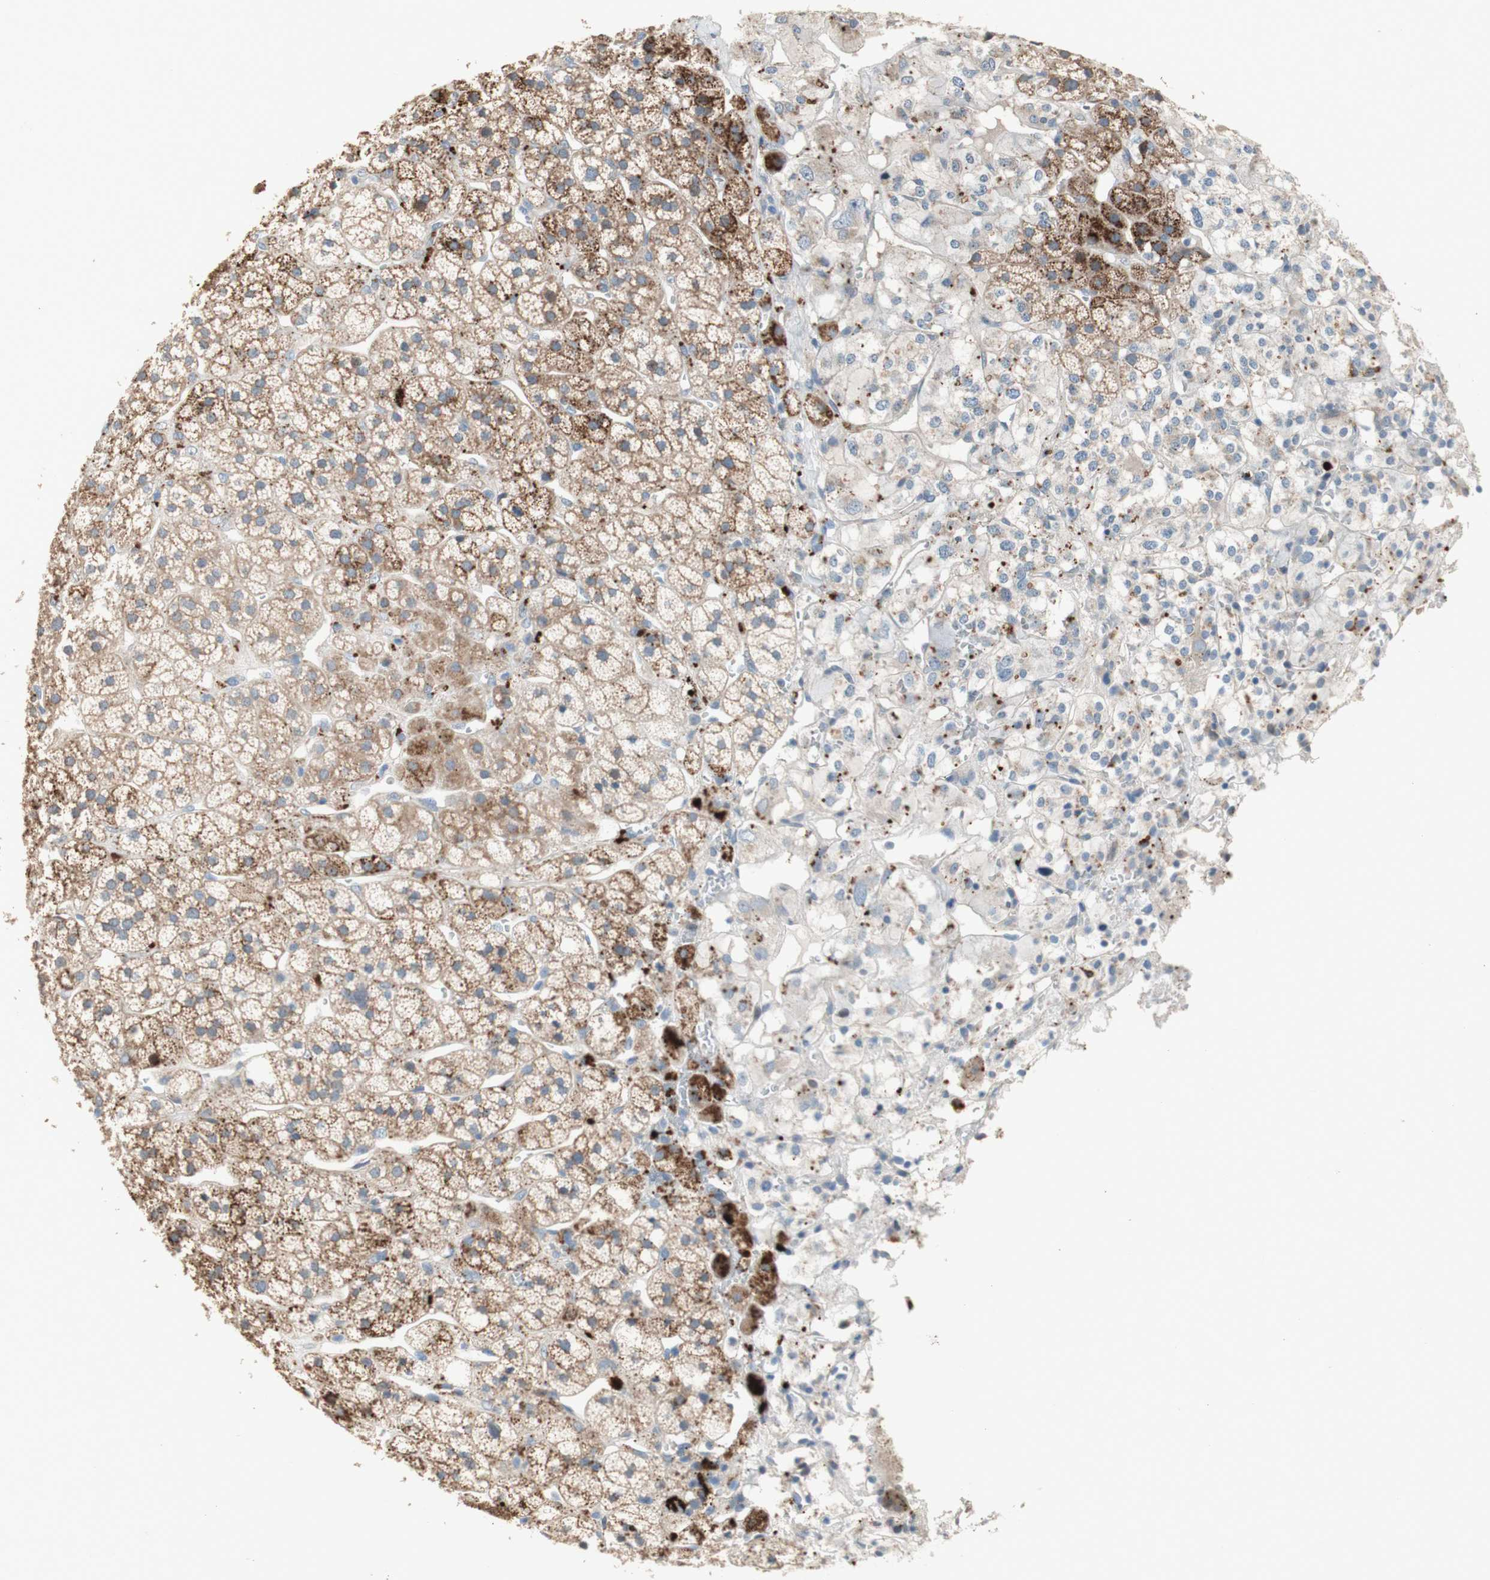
{"staining": {"intensity": "moderate", "quantity": ">75%", "location": "cytoplasmic/membranous"}, "tissue": "adrenal gland", "cell_type": "Glandular cells", "image_type": "normal", "snomed": [{"axis": "morphology", "description": "Normal tissue, NOS"}, {"axis": "topography", "description": "Adrenal gland"}], "caption": "A brown stain labels moderate cytoplasmic/membranous expression of a protein in glandular cells of normal human adrenal gland.", "gene": "PTPN21", "patient": {"sex": "male", "age": 56}}